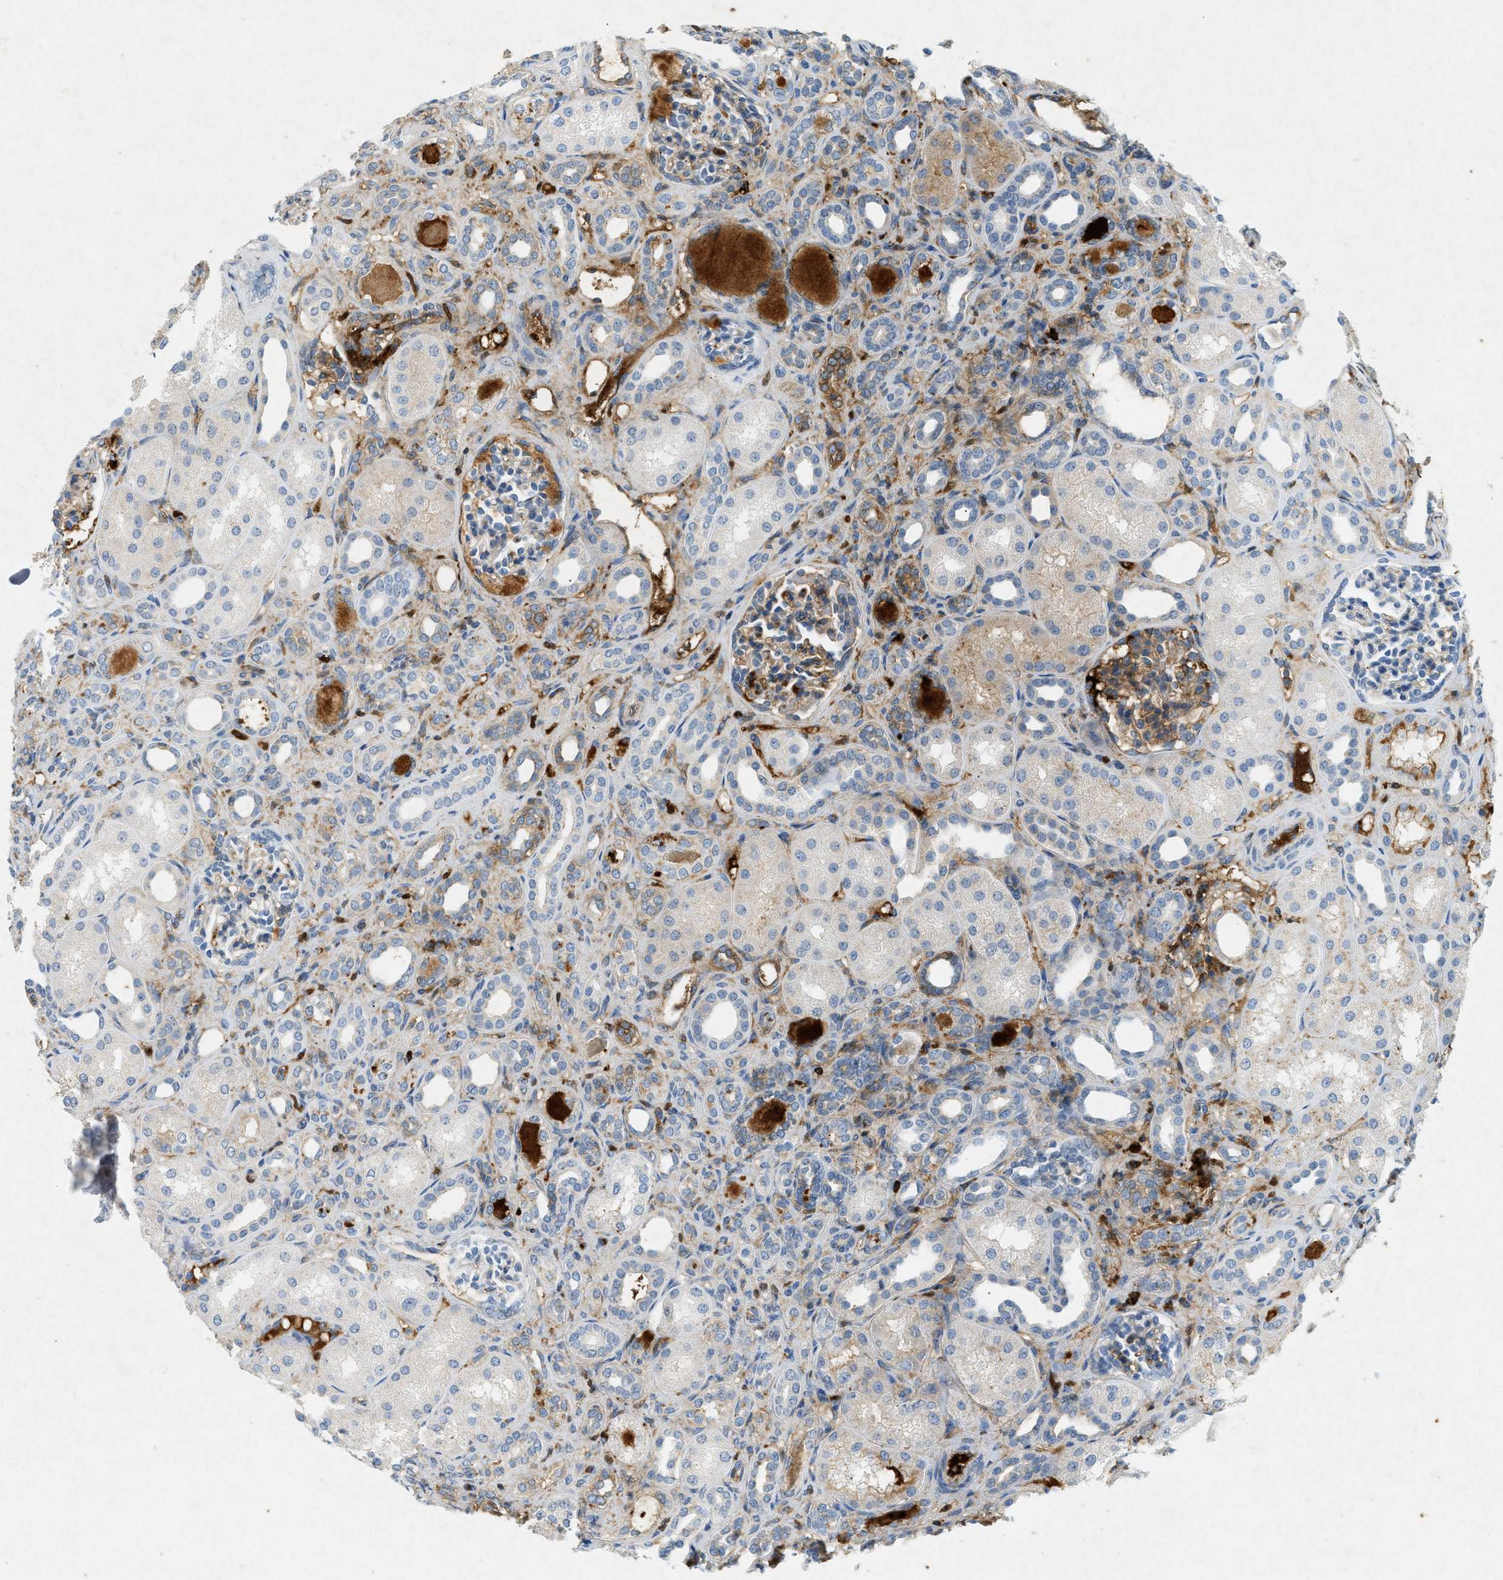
{"staining": {"intensity": "moderate", "quantity": "25%-75%", "location": "cytoplasmic/membranous"}, "tissue": "kidney", "cell_type": "Cells in glomeruli", "image_type": "normal", "snomed": [{"axis": "morphology", "description": "Normal tissue, NOS"}, {"axis": "topography", "description": "Kidney"}], "caption": "Benign kidney was stained to show a protein in brown. There is medium levels of moderate cytoplasmic/membranous positivity in approximately 25%-75% of cells in glomeruli. Nuclei are stained in blue.", "gene": "F2", "patient": {"sex": "male", "age": 7}}